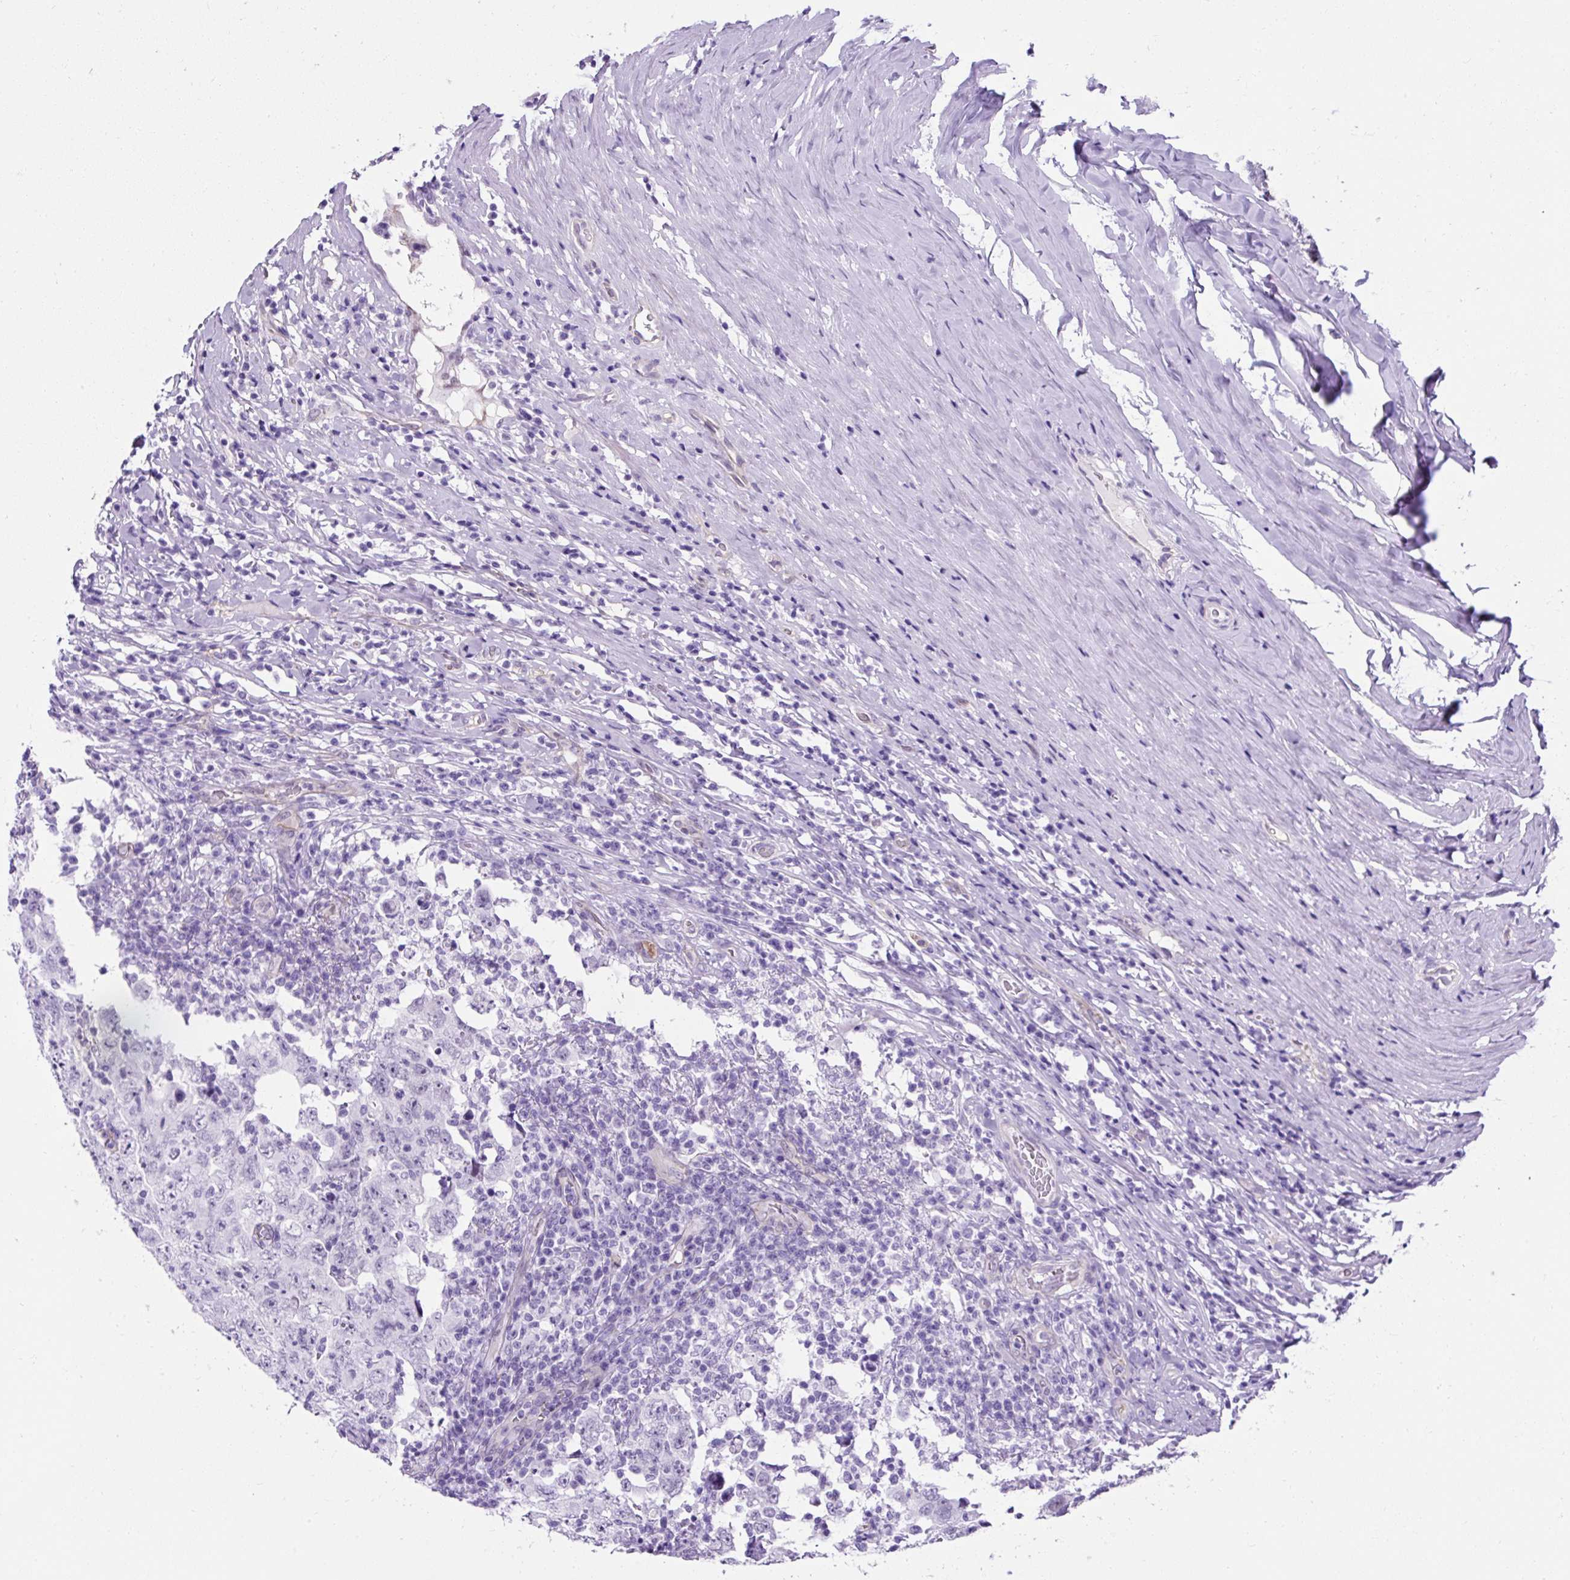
{"staining": {"intensity": "negative", "quantity": "none", "location": "none"}, "tissue": "testis cancer", "cell_type": "Tumor cells", "image_type": "cancer", "snomed": [{"axis": "morphology", "description": "Carcinoma, Embryonal, NOS"}, {"axis": "topography", "description": "Testis"}], "caption": "IHC image of human testis cancer (embryonal carcinoma) stained for a protein (brown), which reveals no expression in tumor cells.", "gene": "KRT12", "patient": {"sex": "male", "age": 26}}